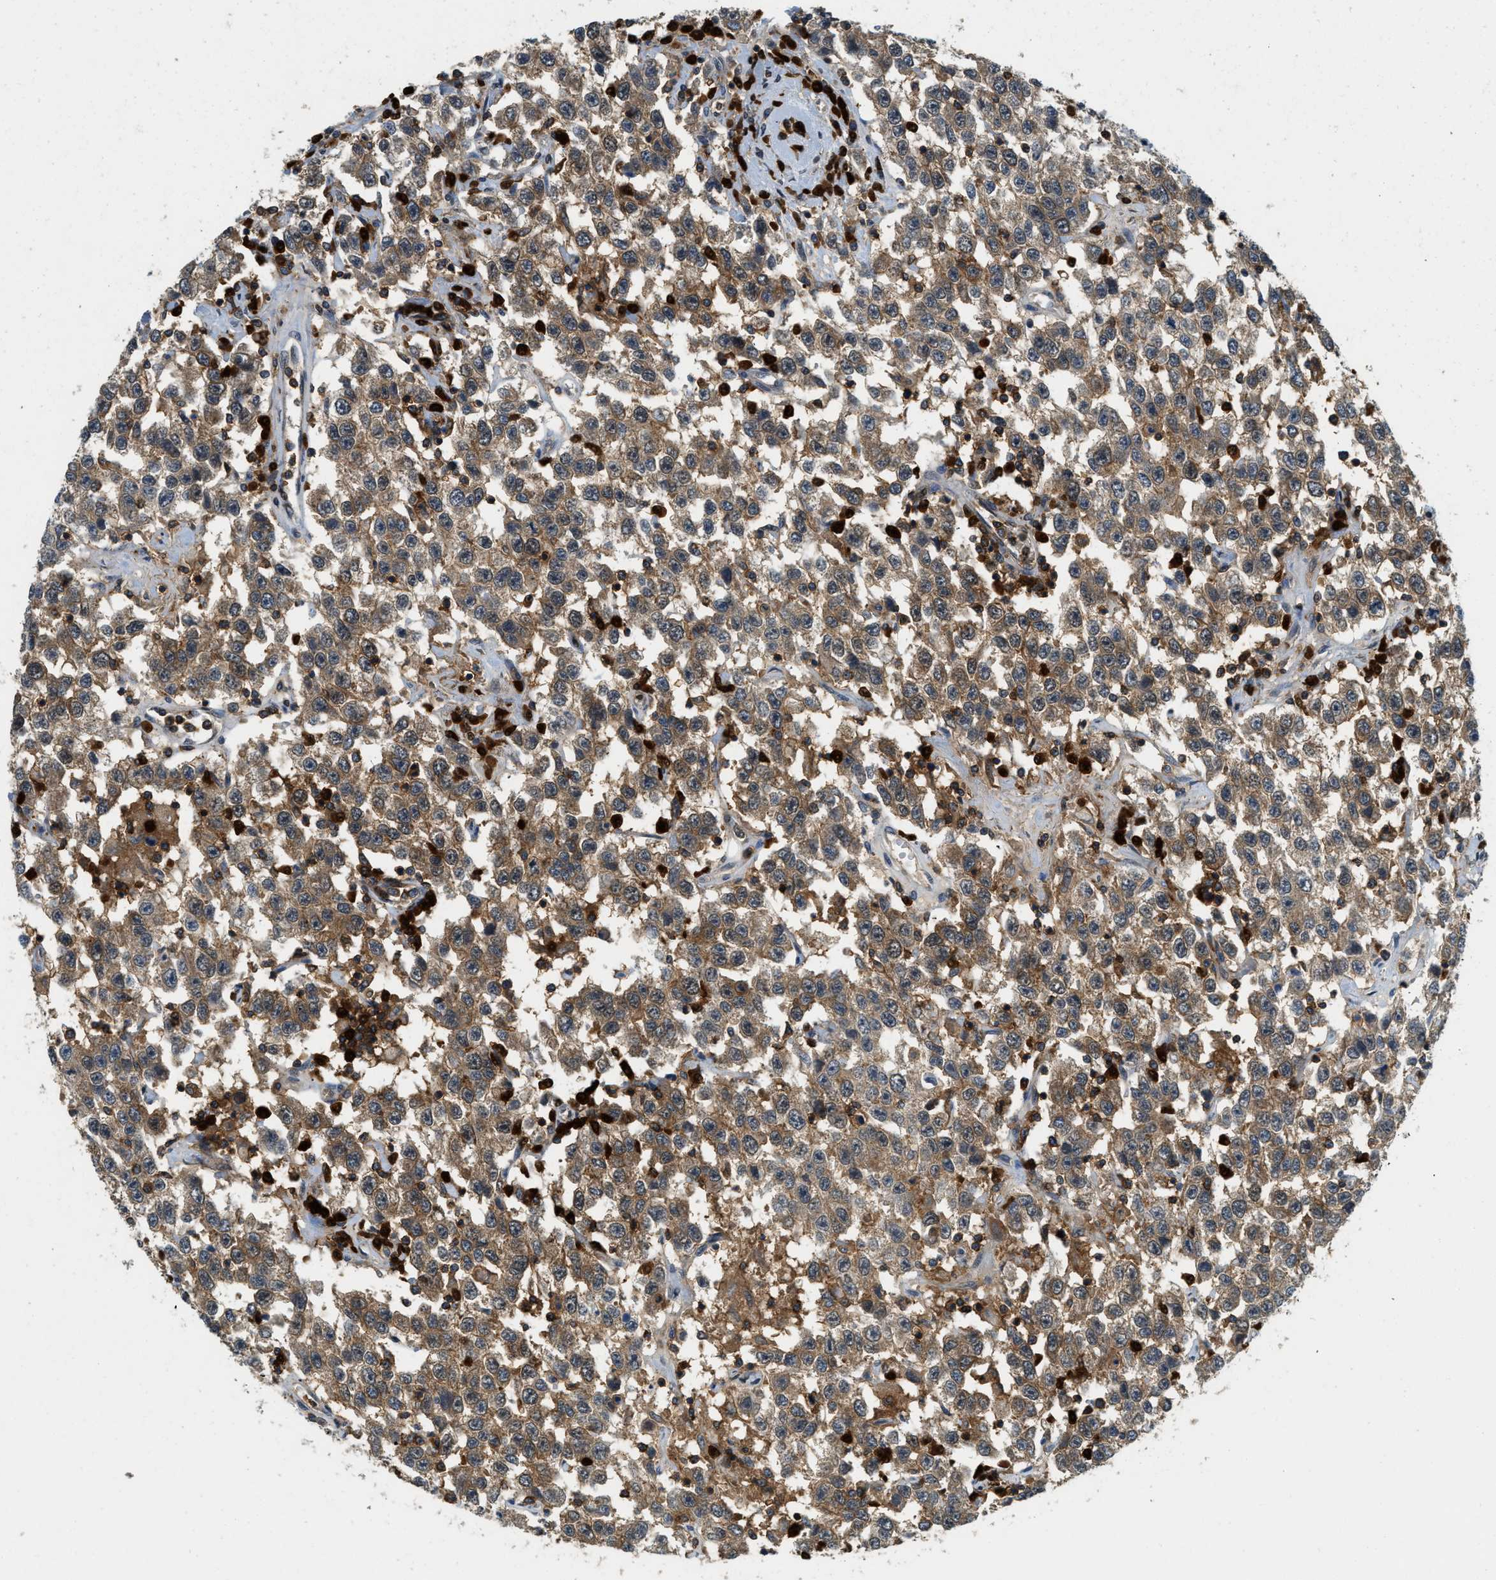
{"staining": {"intensity": "moderate", "quantity": ">75%", "location": "cytoplasmic/membranous"}, "tissue": "testis cancer", "cell_type": "Tumor cells", "image_type": "cancer", "snomed": [{"axis": "morphology", "description": "Seminoma, NOS"}, {"axis": "topography", "description": "Testis"}], "caption": "Immunohistochemical staining of testis cancer (seminoma) demonstrates medium levels of moderate cytoplasmic/membranous protein staining in approximately >75% of tumor cells.", "gene": "GMPPB", "patient": {"sex": "male", "age": 41}}